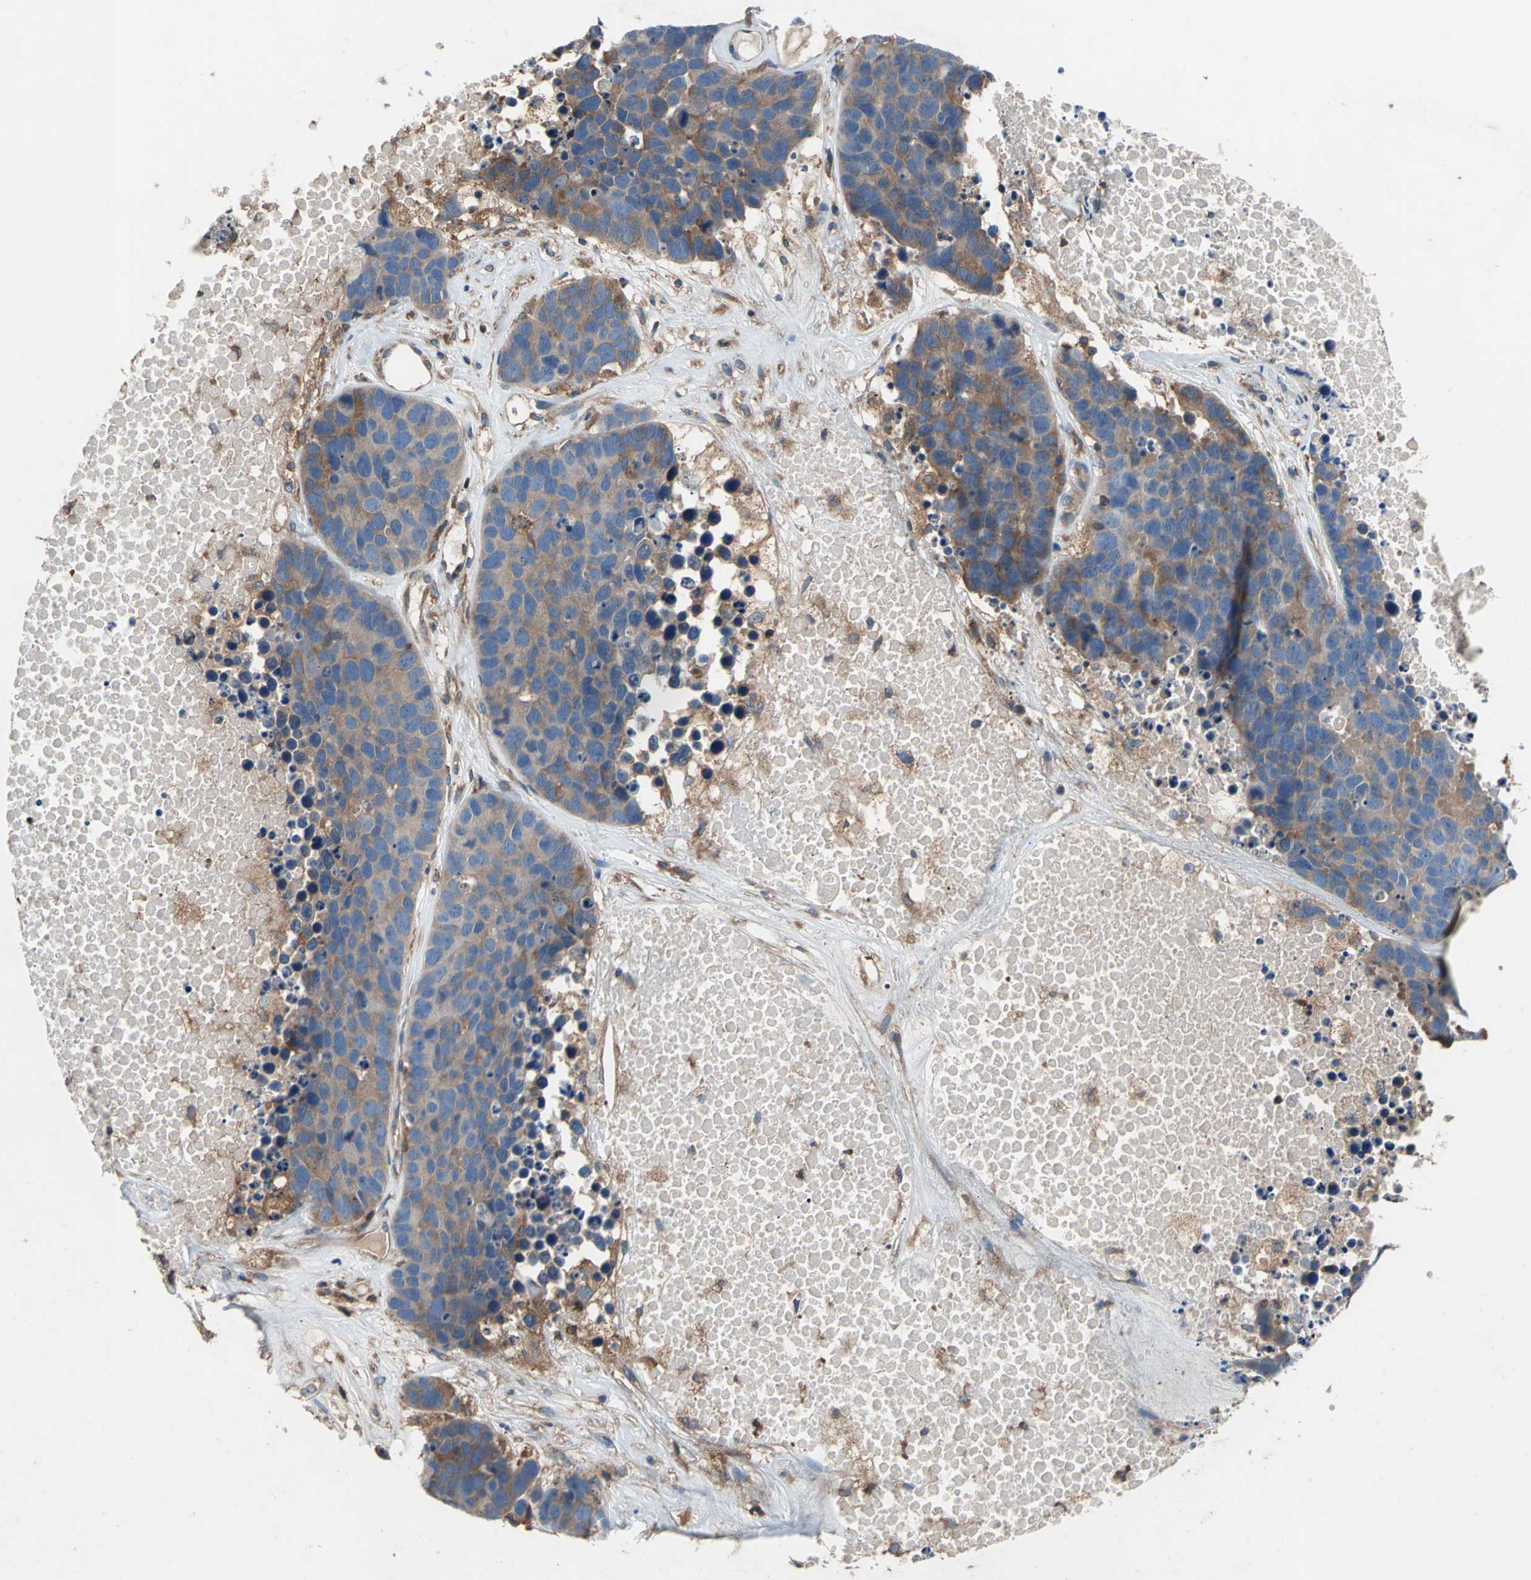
{"staining": {"intensity": "strong", "quantity": ">75%", "location": "cytoplasmic/membranous"}, "tissue": "carcinoid", "cell_type": "Tumor cells", "image_type": "cancer", "snomed": [{"axis": "morphology", "description": "Carcinoid, malignant, NOS"}, {"axis": "topography", "description": "Lung"}], "caption": "Immunohistochemical staining of carcinoid demonstrates high levels of strong cytoplasmic/membranous expression in approximately >75% of tumor cells. (IHC, brightfield microscopy, high magnification).", "gene": "CAPN1", "patient": {"sex": "male", "age": 60}}